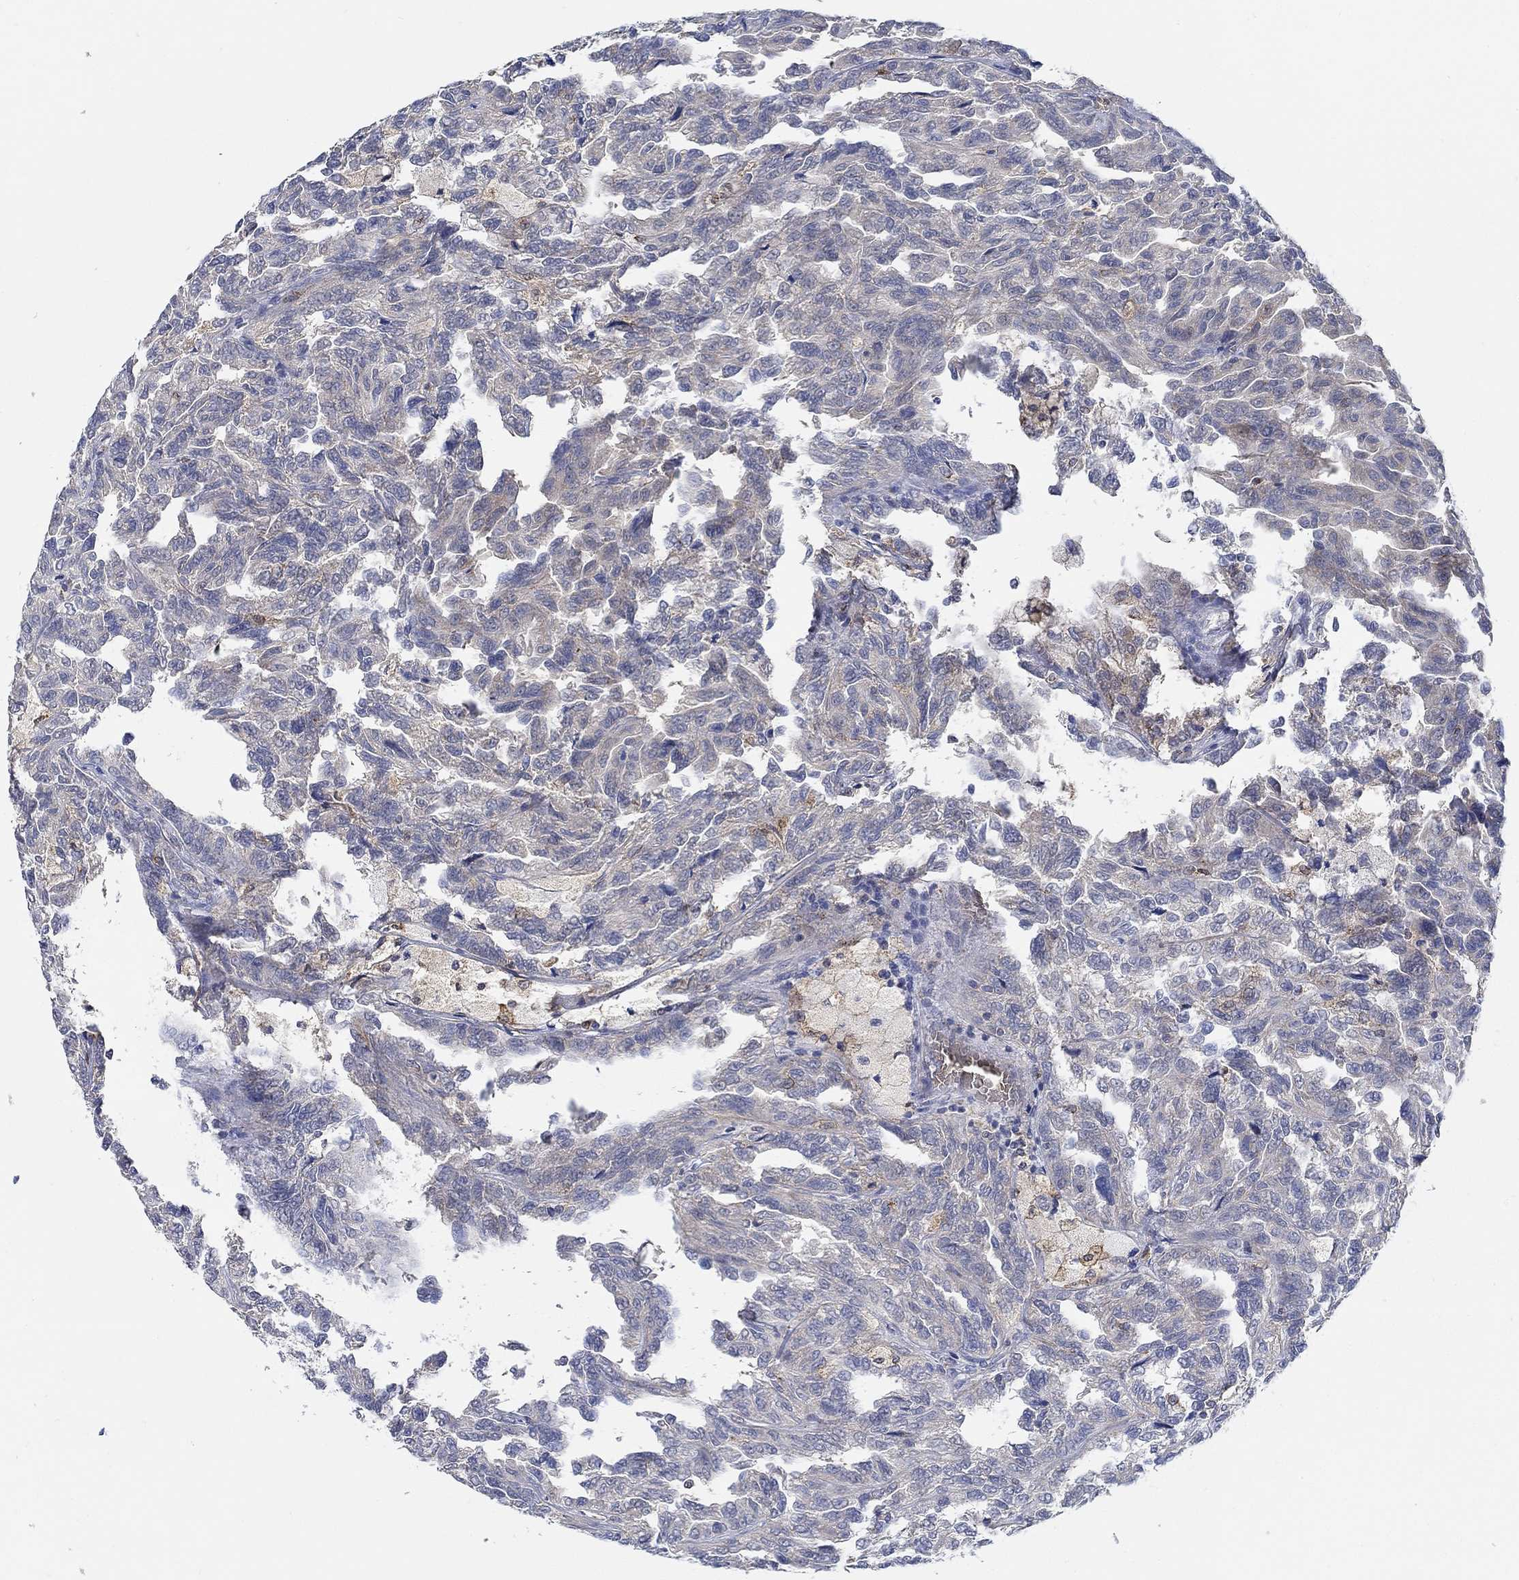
{"staining": {"intensity": "negative", "quantity": "none", "location": "none"}, "tissue": "renal cancer", "cell_type": "Tumor cells", "image_type": "cancer", "snomed": [{"axis": "morphology", "description": "Adenocarcinoma, NOS"}, {"axis": "topography", "description": "Kidney"}], "caption": "The photomicrograph reveals no staining of tumor cells in renal cancer.", "gene": "MPP1", "patient": {"sex": "male", "age": 79}}